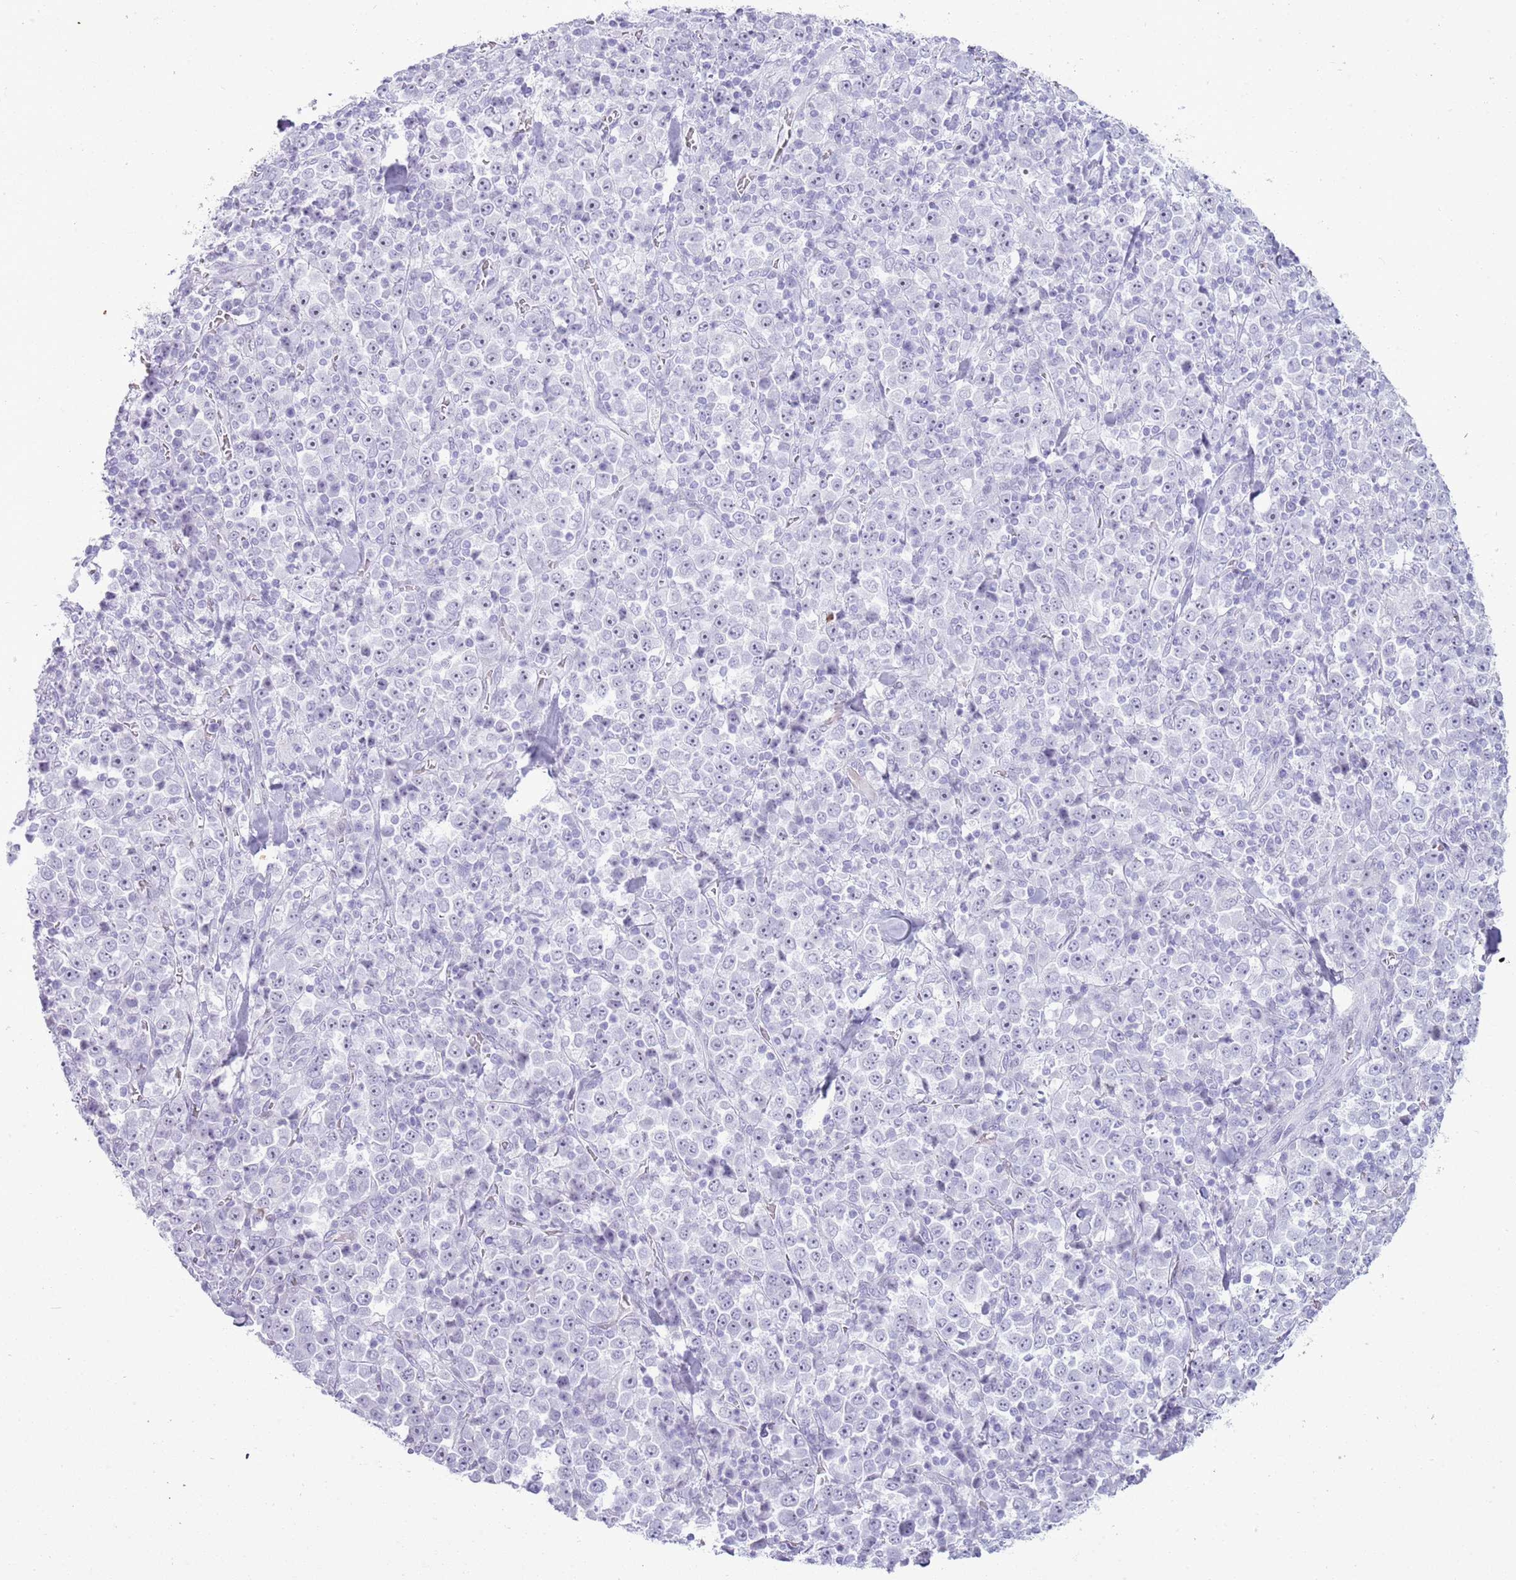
{"staining": {"intensity": "negative", "quantity": "none", "location": "none"}, "tissue": "stomach cancer", "cell_type": "Tumor cells", "image_type": "cancer", "snomed": [{"axis": "morphology", "description": "Normal tissue, NOS"}, {"axis": "morphology", "description": "Adenocarcinoma, NOS"}, {"axis": "topography", "description": "Stomach, upper"}, {"axis": "topography", "description": "Stomach"}], "caption": "IHC image of neoplastic tissue: stomach cancer (adenocarcinoma) stained with DAB (3,3'-diaminobenzidine) shows no significant protein staining in tumor cells.", "gene": "ASIP", "patient": {"sex": "male", "age": 59}}